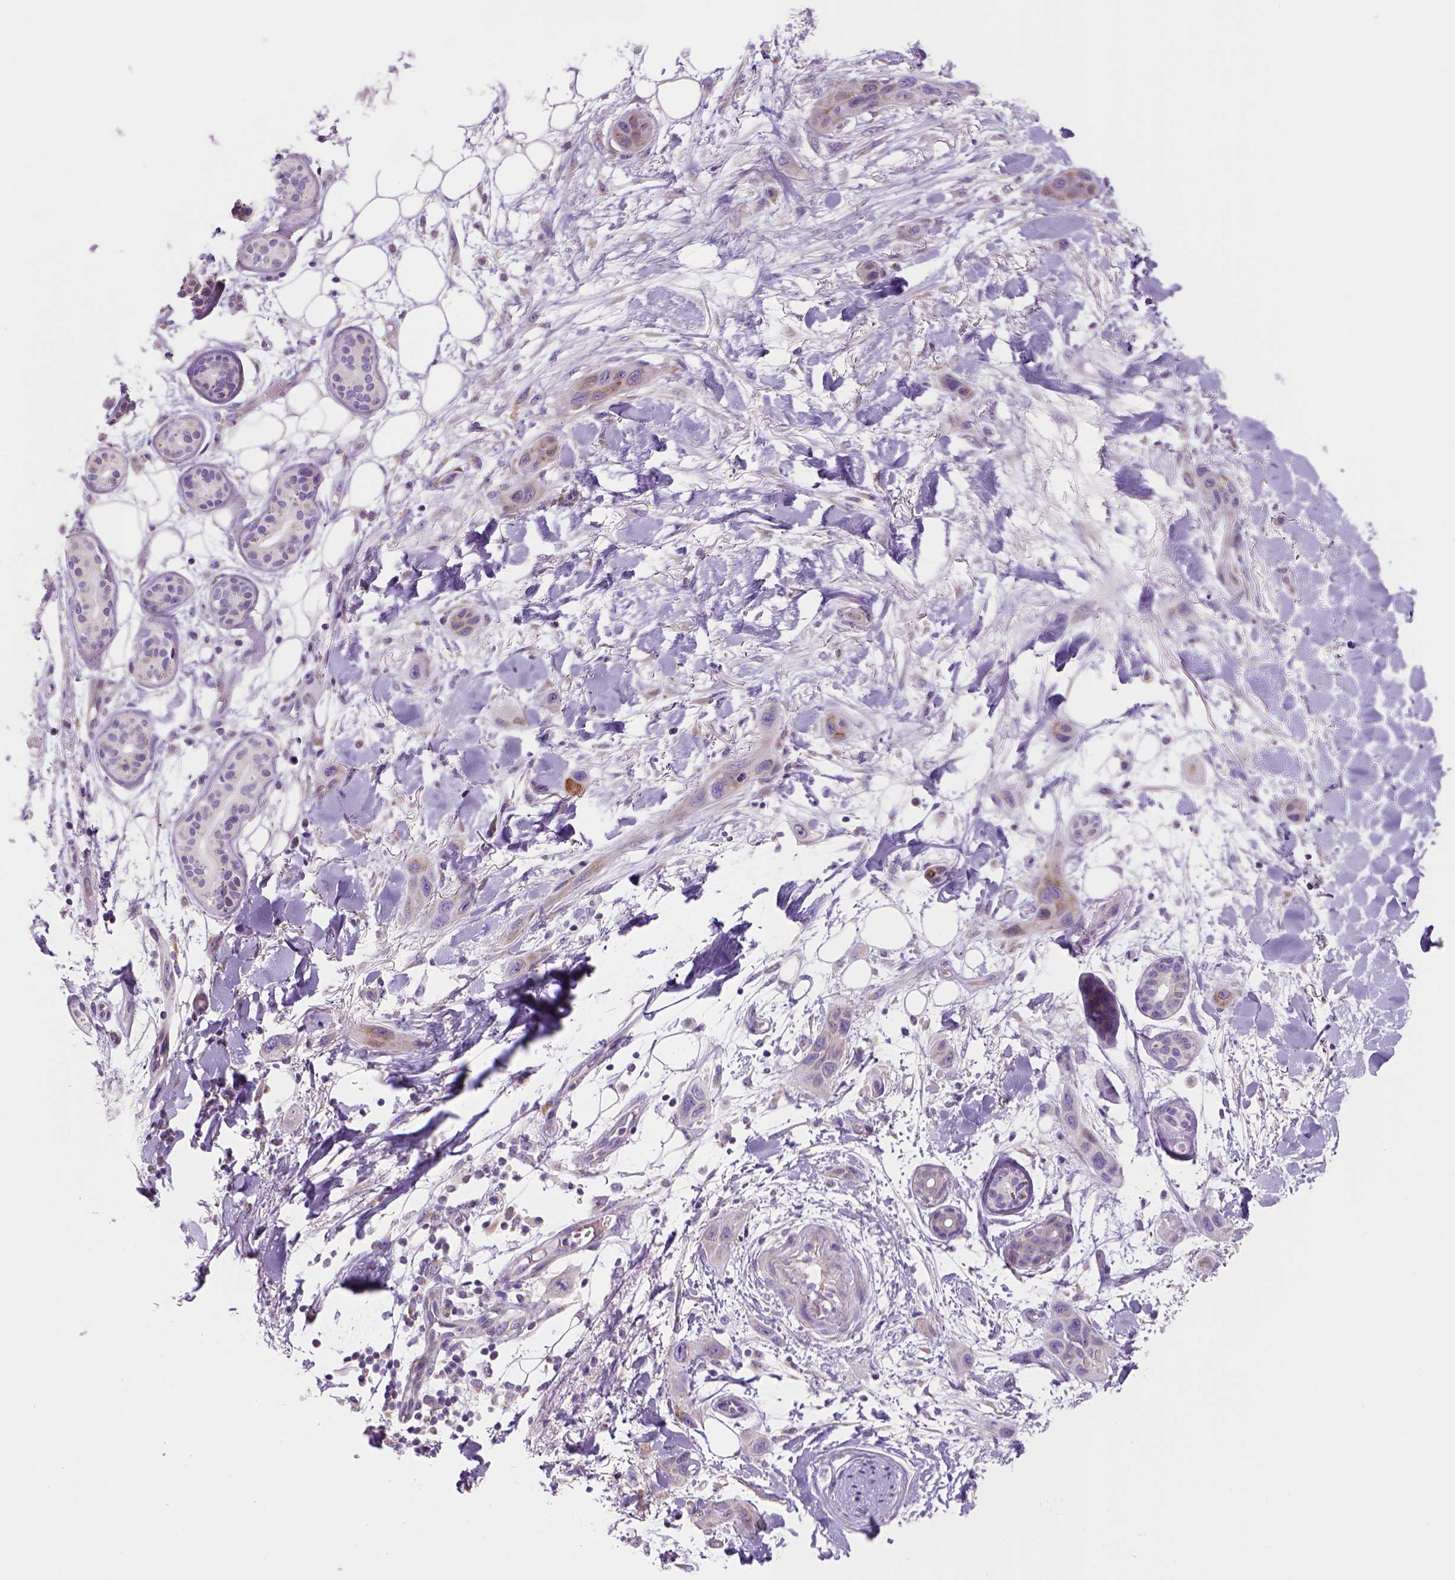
{"staining": {"intensity": "weak", "quantity": "25%-75%", "location": "cytoplasmic/membranous"}, "tissue": "skin cancer", "cell_type": "Tumor cells", "image_type": "cancer", "snomed": [{"axis": "morphology", "description": "Squamous cell carcinoma, NOS"}, {"axis": "topography", "description": "Skin"}], "caption": "Immunohistochemistry photomicrograph of skin cancer stained for a protein (brown), which reveals low levels of weak cytoplasmic/membranous expression in about 25%-75% of tumor cells.", "gene": "CES2", "patient": {"sex": "male", "age": 79}}